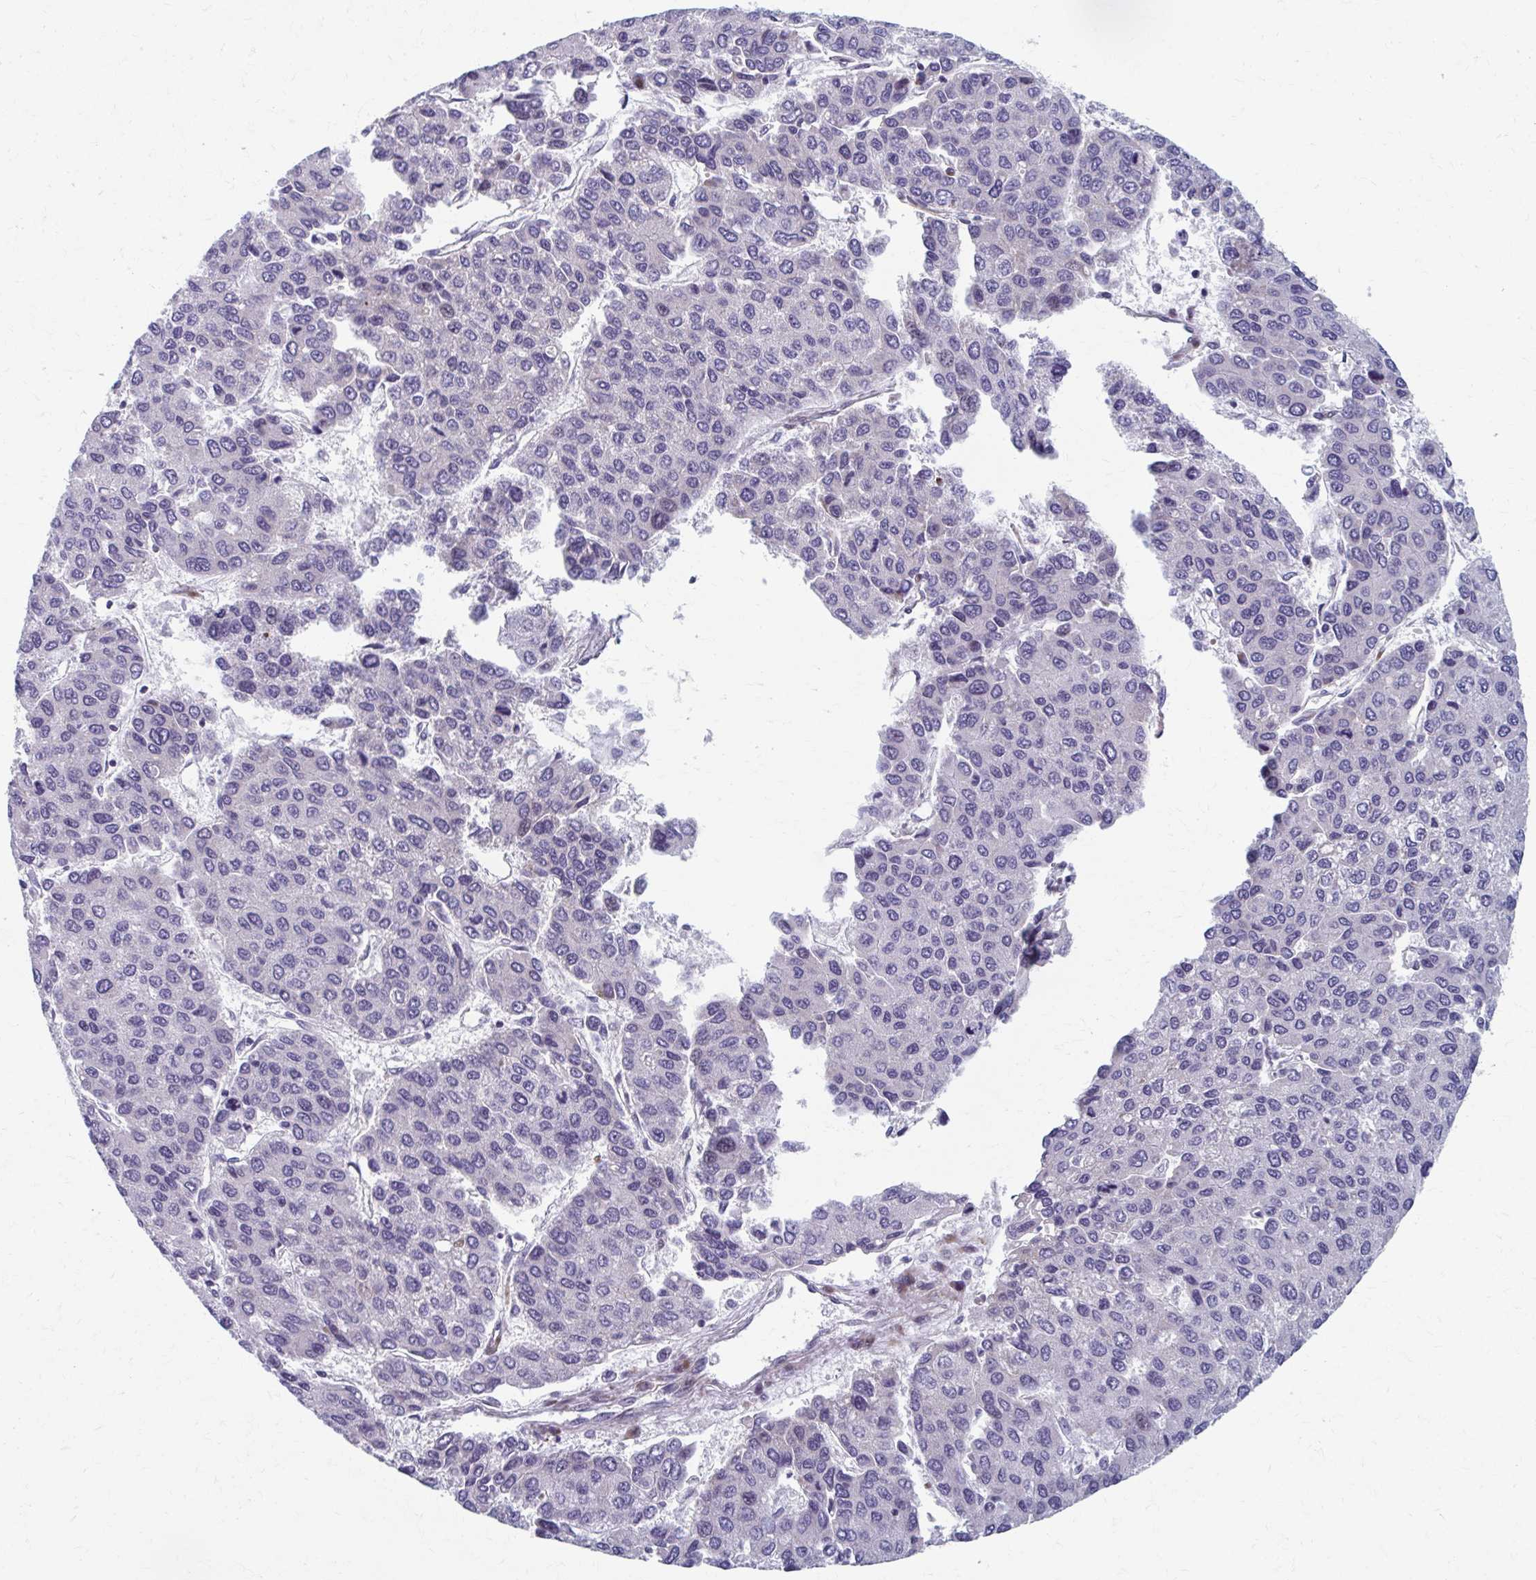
{"staining": {"intensity": "negative", "quantity": "none", "location": "none"}, "tissue": "liver cancer", "cell_type": "Tumor cells", "image_type": "cancer", "snomed": [{"axis": "morphology", "description": "Carcinoma, Hepatocellular, NOS"}, {"axis": "topography", "description": "Liver"}], "caption": "Immunohistochemistry of hepatocellular carcinoma (liver) reveals no staining in tumor cells.", "gene": "OLFM2", "patient": {"sex": "female", "age": 66}}